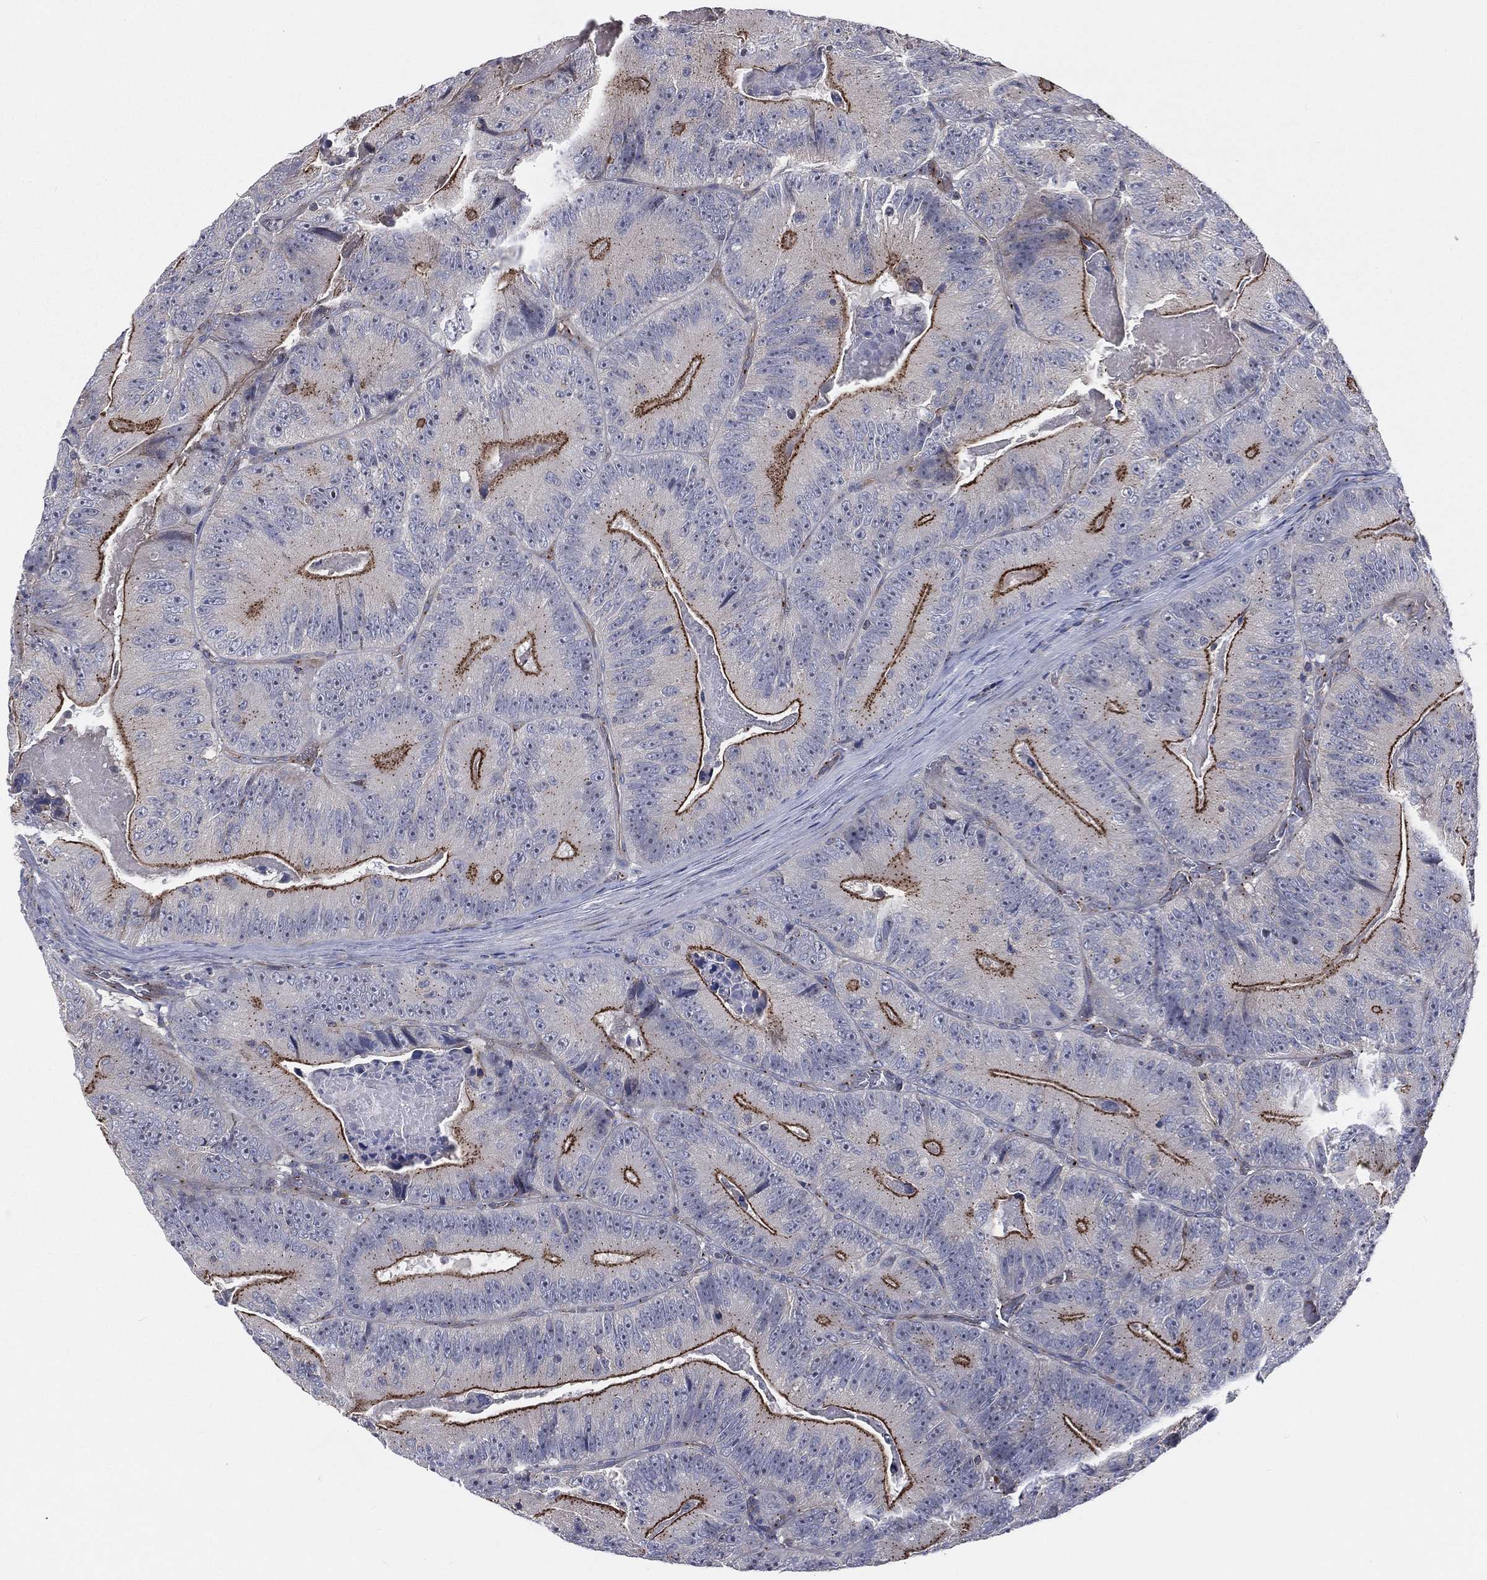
{"staining": {"intensity": "strong", "quantity": "25%-75%", "location": "cytoplasmic/membranous"}, "tissue": "colorectal cancer", "cell_type": "Tumor cells", "image_type": "cancer", "snomed": [{"axis": "morphology", "description": "Adenocarcinoma, NOS"}, {"axis": "topography", "description": "Colon"}], "caption": "This is a photomicrograph of immunohistochemistry staining of colorectal cancer, which shows strong expression in the cytoplasmic/membranous of tumor cells.", "gene": "CROCC", "patient": {"sex": "female", "age": 86}}